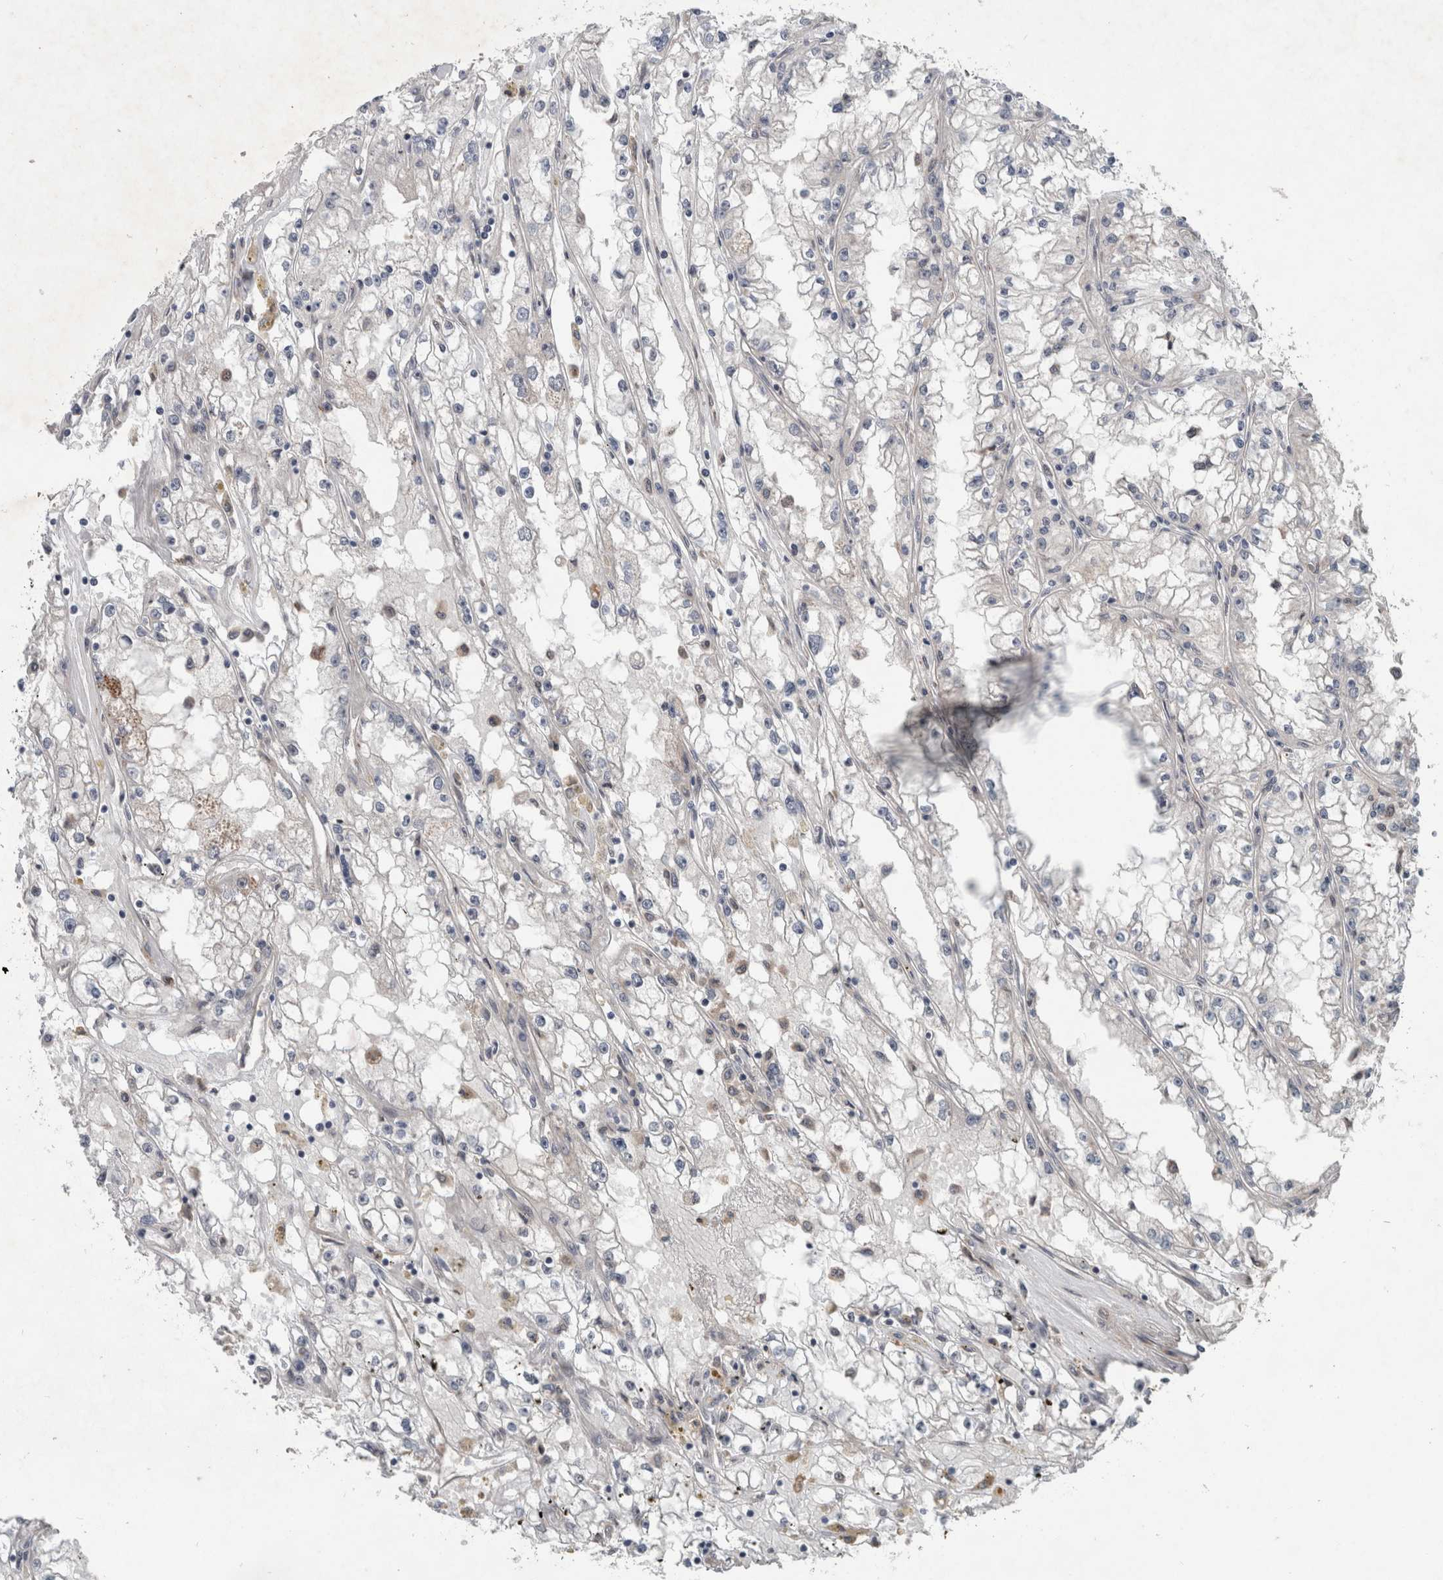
{"staining": {"intensity": "negative", "quantity": "none", "location": "none"}, "tissue": "renal cancer", "cell_type": "Tumor cells", "image_type": "cancer", "snomed": [{"axis": "morphology", "description": "Adenocarcinoma, NOS"}, {"axis": "topography", "description": "Kidney"}], "caption": "DAB (3,3'-diaminobenzidine) immunohistochemical staining of renal cancer demonstrates no significant positivity in tumor cells.", "gene": "GIMAP6", "patient": {"sex": "male", "age": 56}}